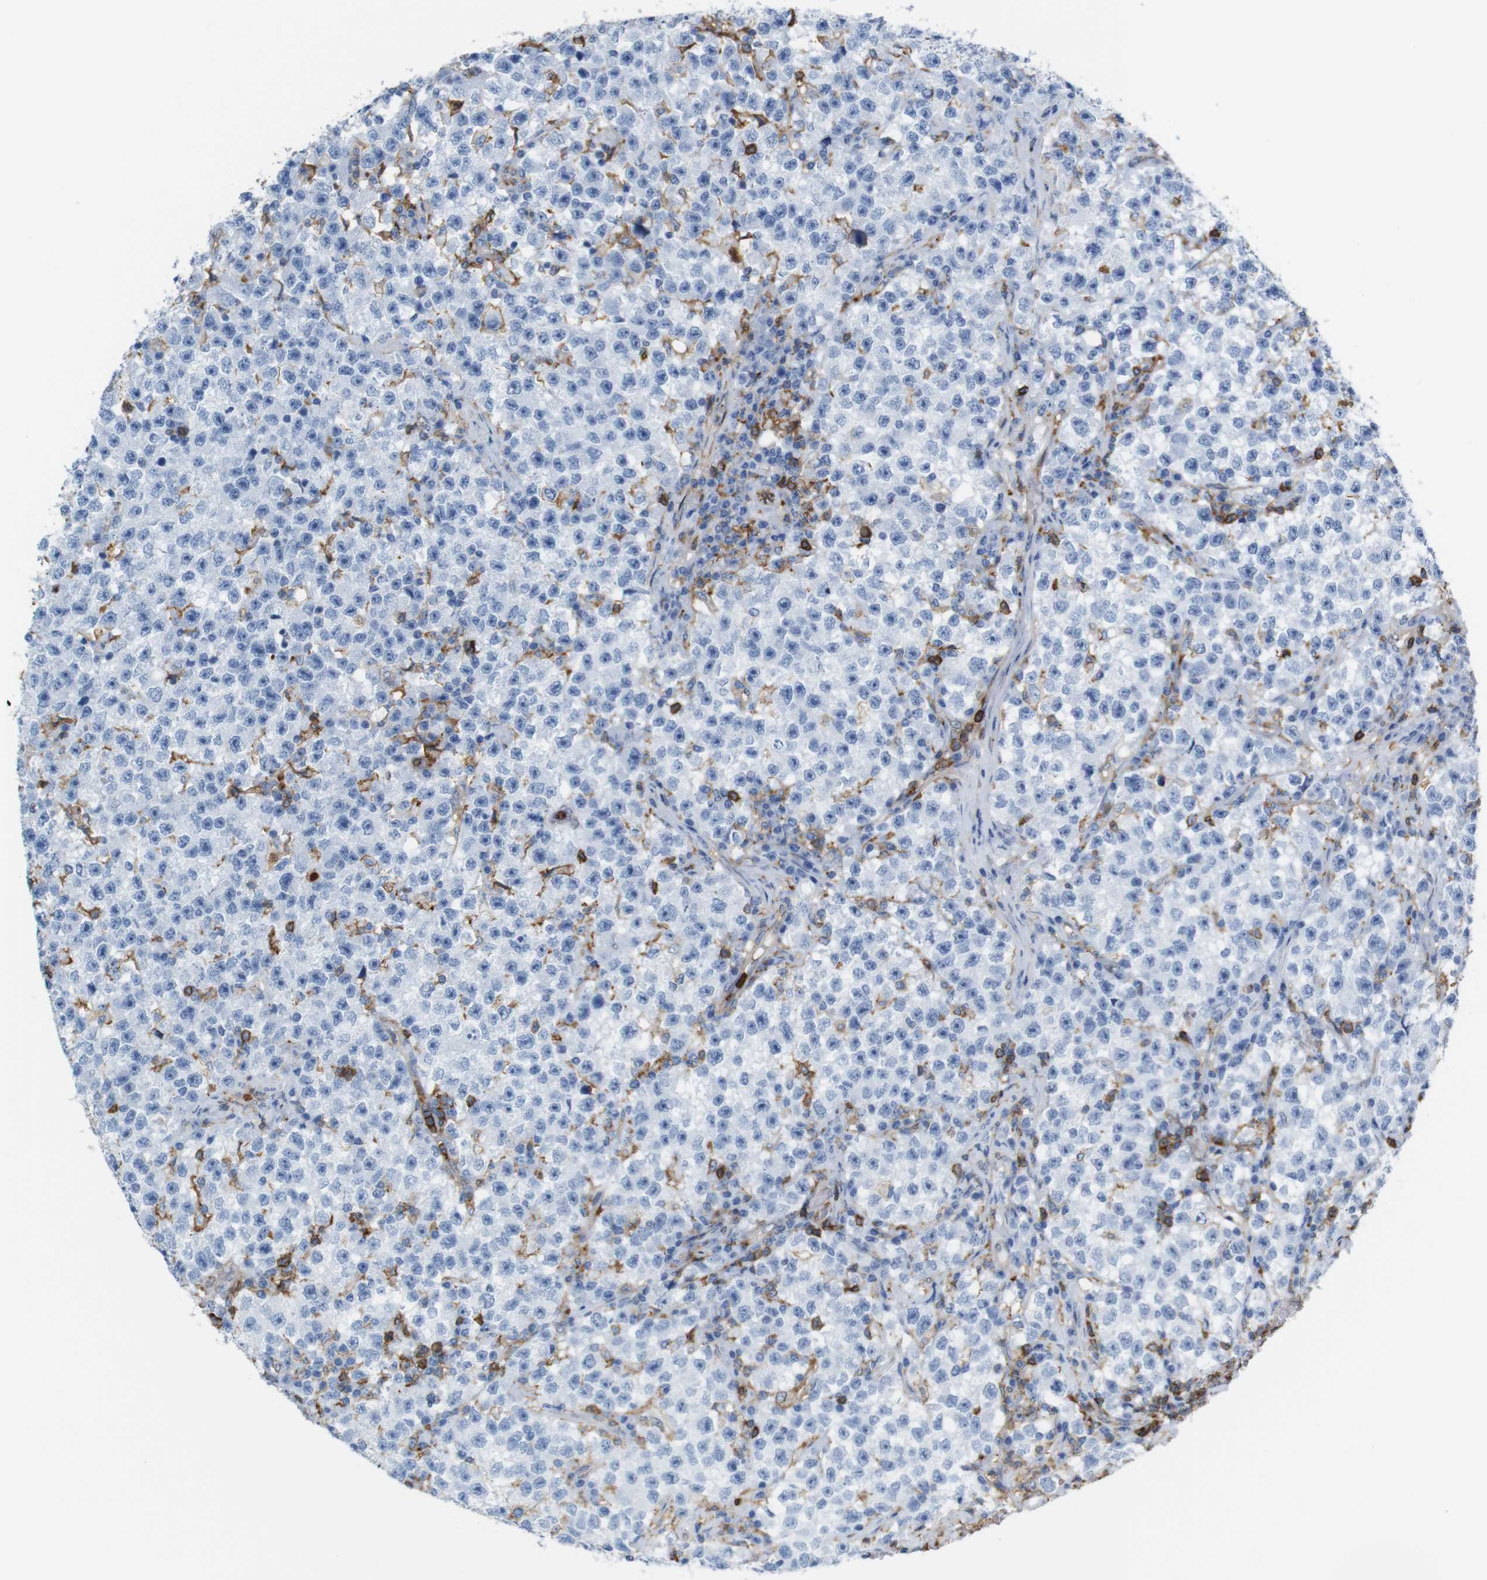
{"staining": {"intensity": "negative", "quantity": "none", "location": "none"}, "tissue": "testis cancer", "cell_type": "Tumor cells", "image_type": "cancer", "snomed": [{"axis": "morphology", "description": "Seminoma, NOS"}, {"axis": "topography", "description": "Testis"}], "caption": "This is a image of immunohistochemistry staining of seminoma (testis), which shows no staining in tumor cells.", "gene": "ANXA1", "patient": {"sex": "male", "age": 22}}